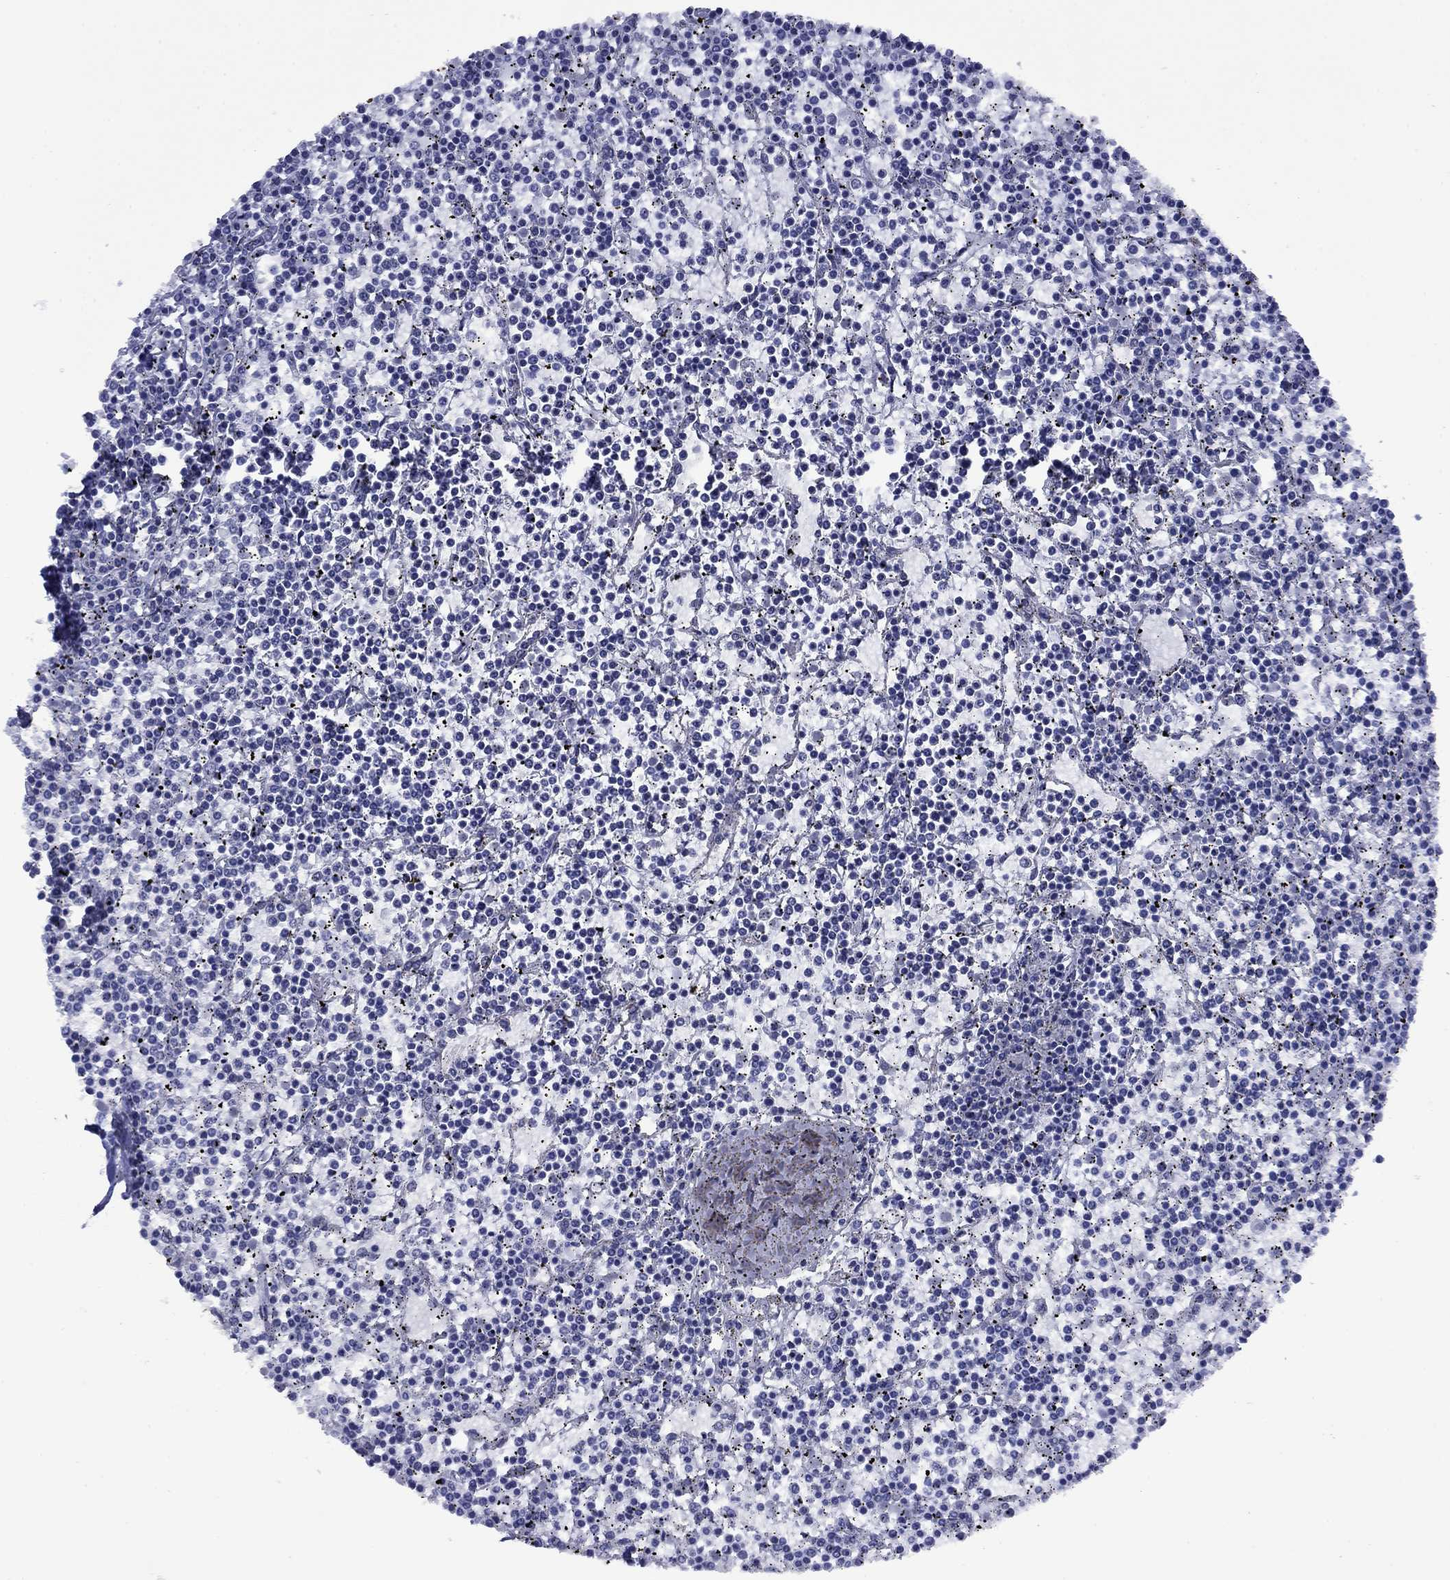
{"staining": {"intensity": "negative", "quantity": "none", "location": "none"}, "tissue": "lymphoma", "cell_type": "Tumor cells", "image_type": "cancer", "snomed": [{"axis": "morphology", "description": "Malignant lymphoma, non-Hodgkin's type, Low grade"}, {"axis": "topography", "description": "Spleen"}], "caption": "A high-resolution micrograph shows IHC staining of malignant lymphoma, non-Hodgkin's type (low-grade), which exhibits no significant staining in tumor cells.", "gene": "GIP", "patient": {"sex": "female", "age": 19}}